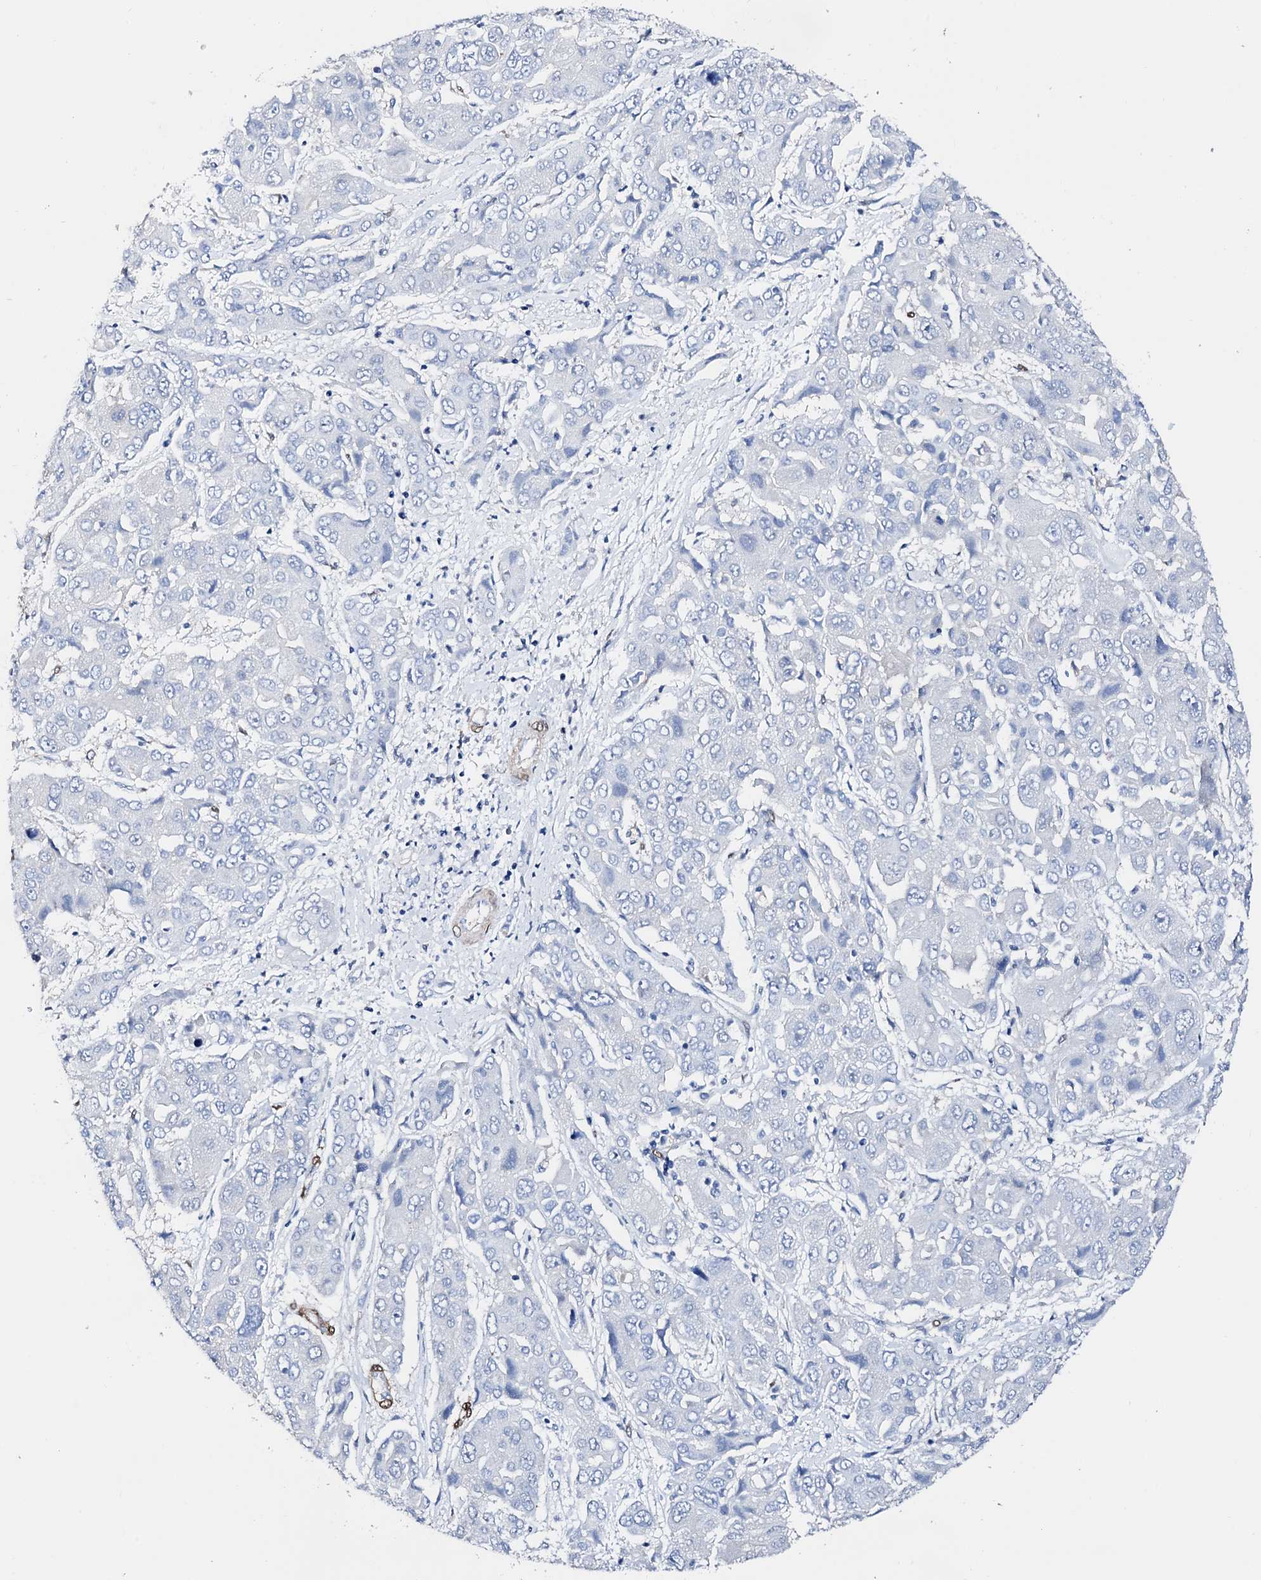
{"staining": {"intensity": "negative", "quantity": "none", "location": "none"}, "tissue": "liver cancer", "cell_type": "Tumor cells", "image_type": "cancer", "snomed": [{"axis": "morphology", "description": "Cholangiocarcinoma"}, {"axis": "topography", "description": "Liver"}], "caption": "IHC micrograph of neoplastic tissue: human liver cholangiocarcinoma stained with DAB (3,3'-diaminobenzidine) displays no significant protein expression in tumor cells. (Stains: DAB immunohistochemistry (IHC) with hematoxylin counter stain, Microscopy: brightfield microscopy at high magnification).", "gene": "NRIP2", "patient": {"sex": "male", "age": 67}}